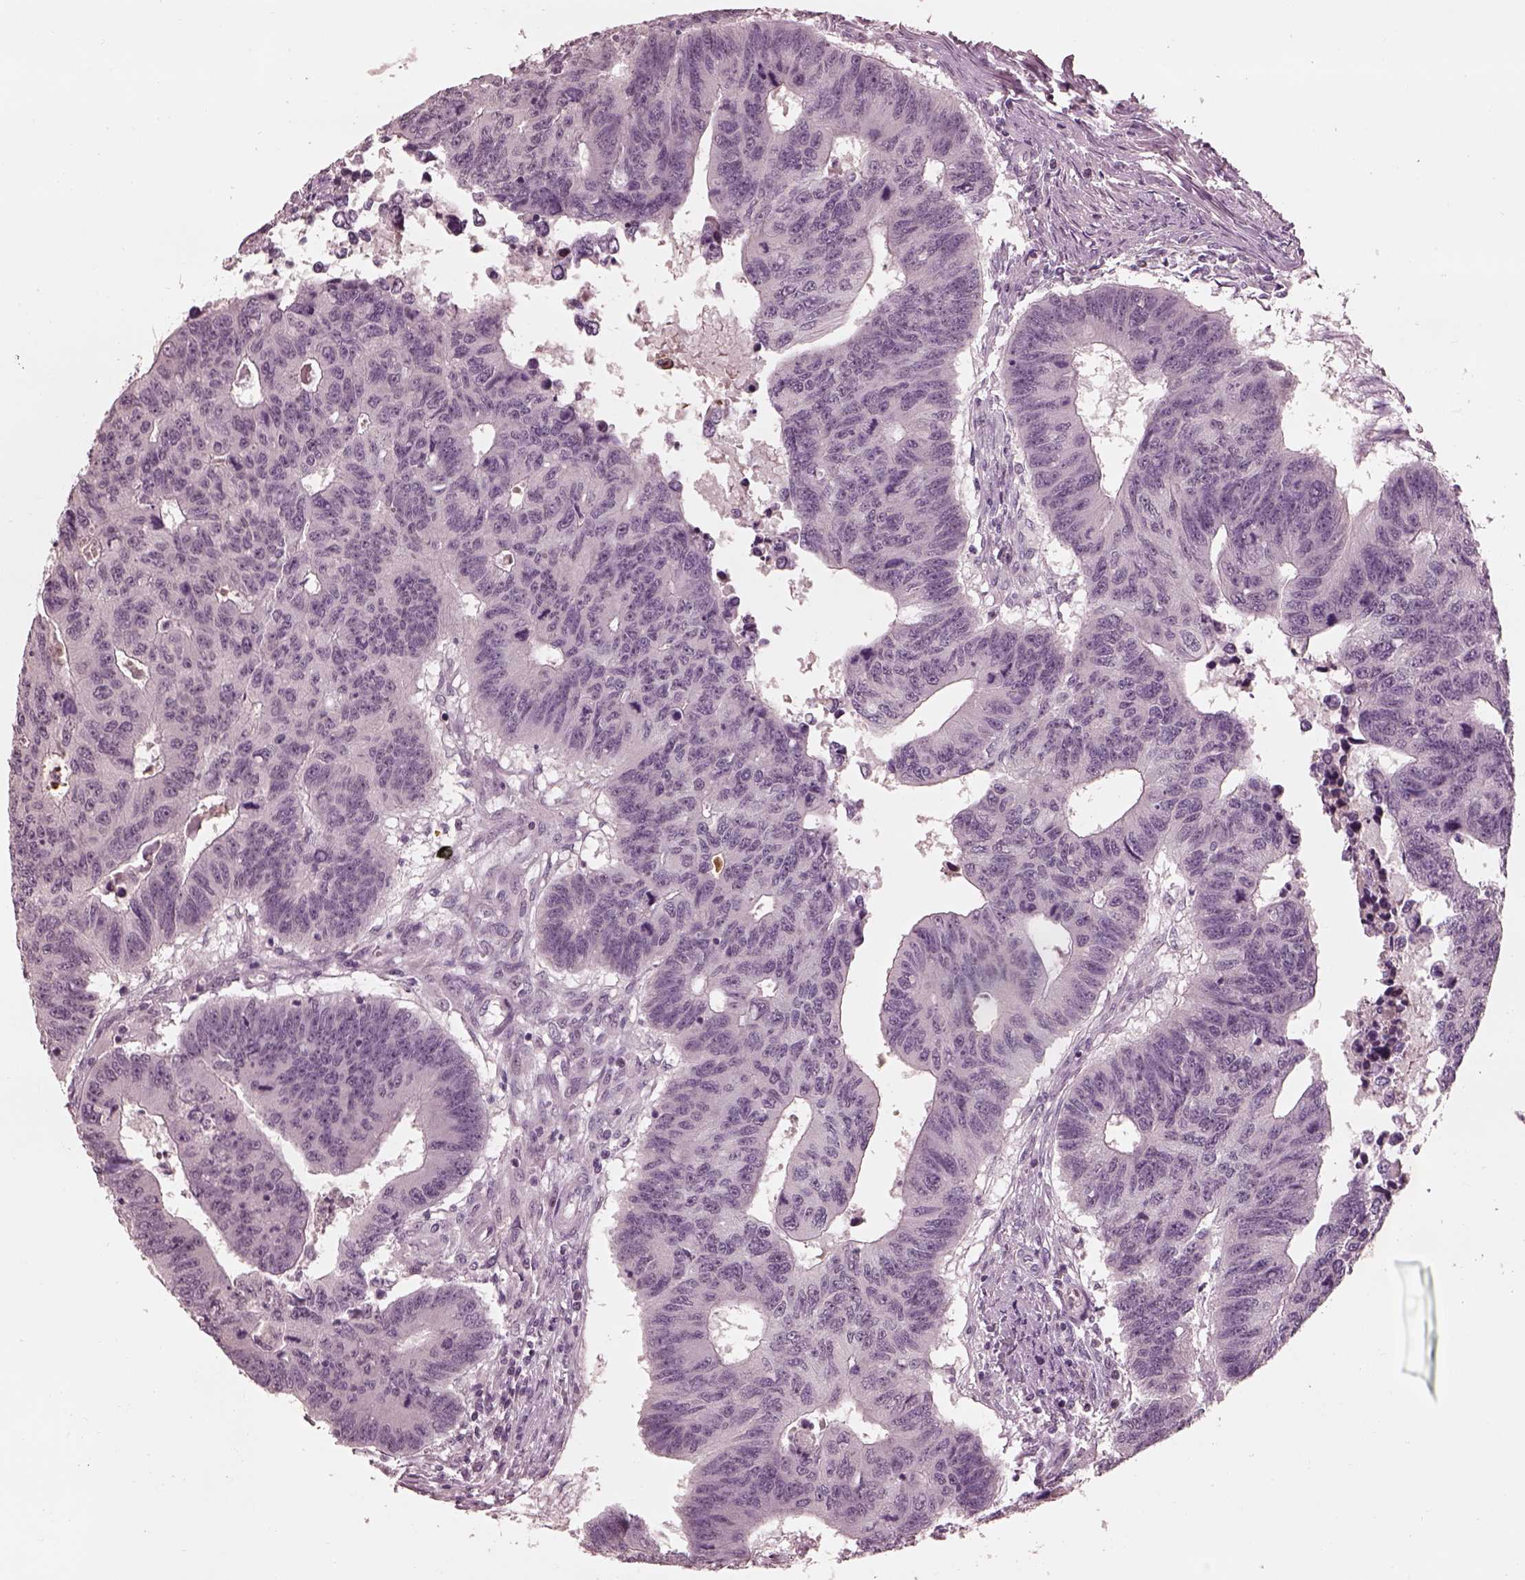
{"staining": {"intensity": "negative", "quantity": "none", "location": "none"}, "tissue": "colorectal cancer", "cell_type": "Tumor cells", "image_type": "cancer", "snomed": [{"axis": "morphology", "description": "Adenocarcinoma, NOS"}, {"axis": "topography", "description": "Rectum"}], "caption": "The immunohistochemistry photomicrograph has no significant expression in tumor cells of adenocarcinoma (colorectal) tissue.", "gene": "KCNA2", "patient": {"sex": "female", "age": 85}}